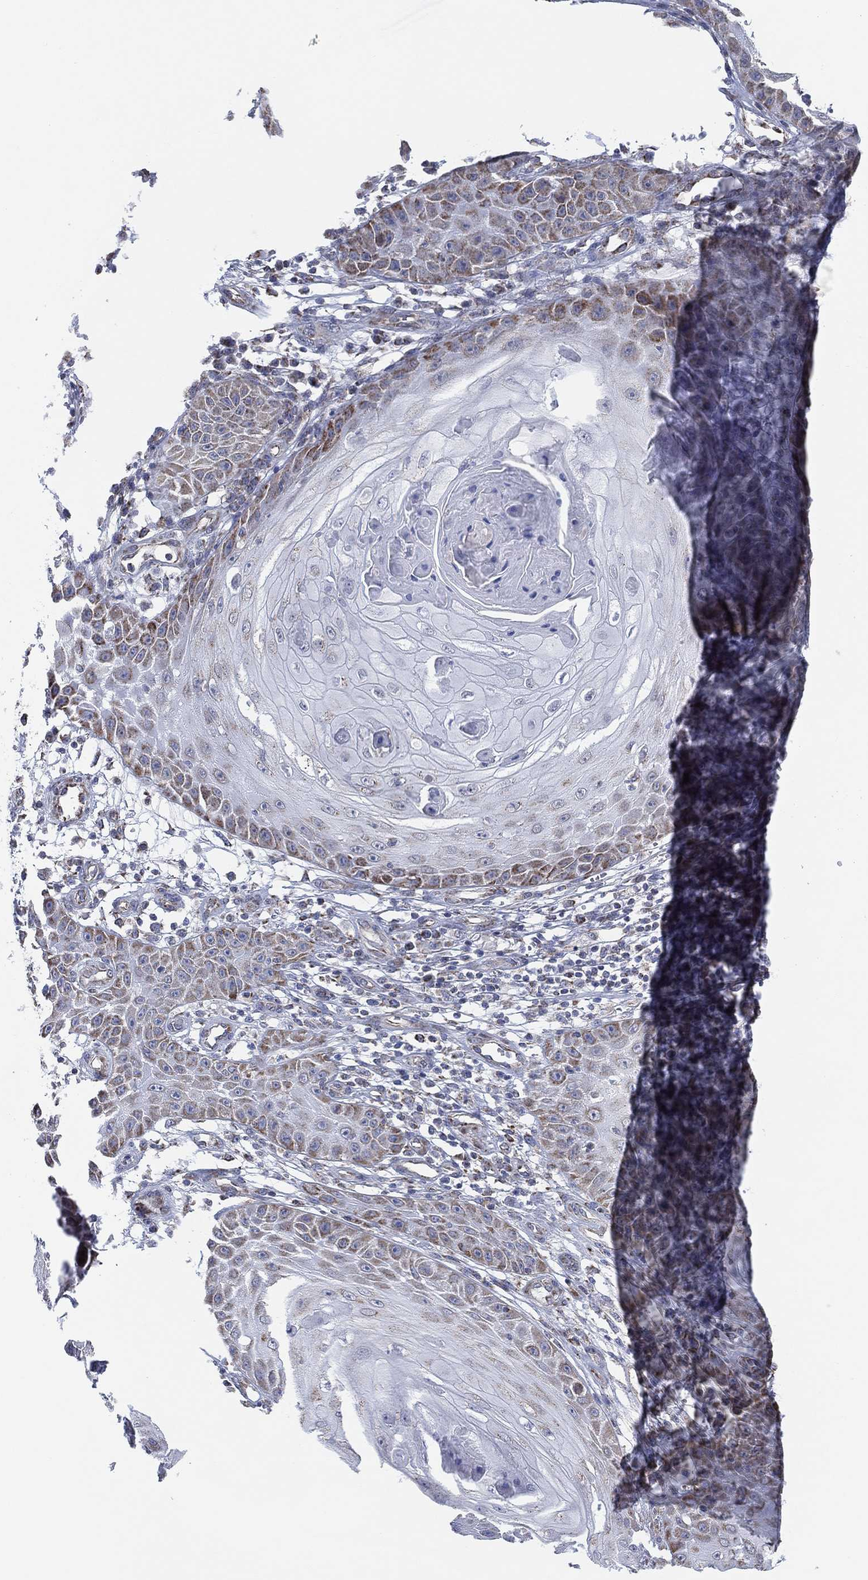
{"staining": {"intensity": "moderate", "quantity": "<25%", "location": "cytoplasmic/membranous"}, "tissue": "skin cancer", "cell_type": "Tumor cells", "image_type": "cancer", "snomed": [{"axis": "morphology", "description": "Squamous cell carcinoma, NOS"}, {"axis": "topography", "description": "Skin"}], "caption": "Skin cancer was stained to show a protein in brown. There is low levels of moderate cytoplasmic/membranous expression in approximately <25% of tumor cells.", "gene": "INA", "patient": {"sex": "male", "age": 70}}